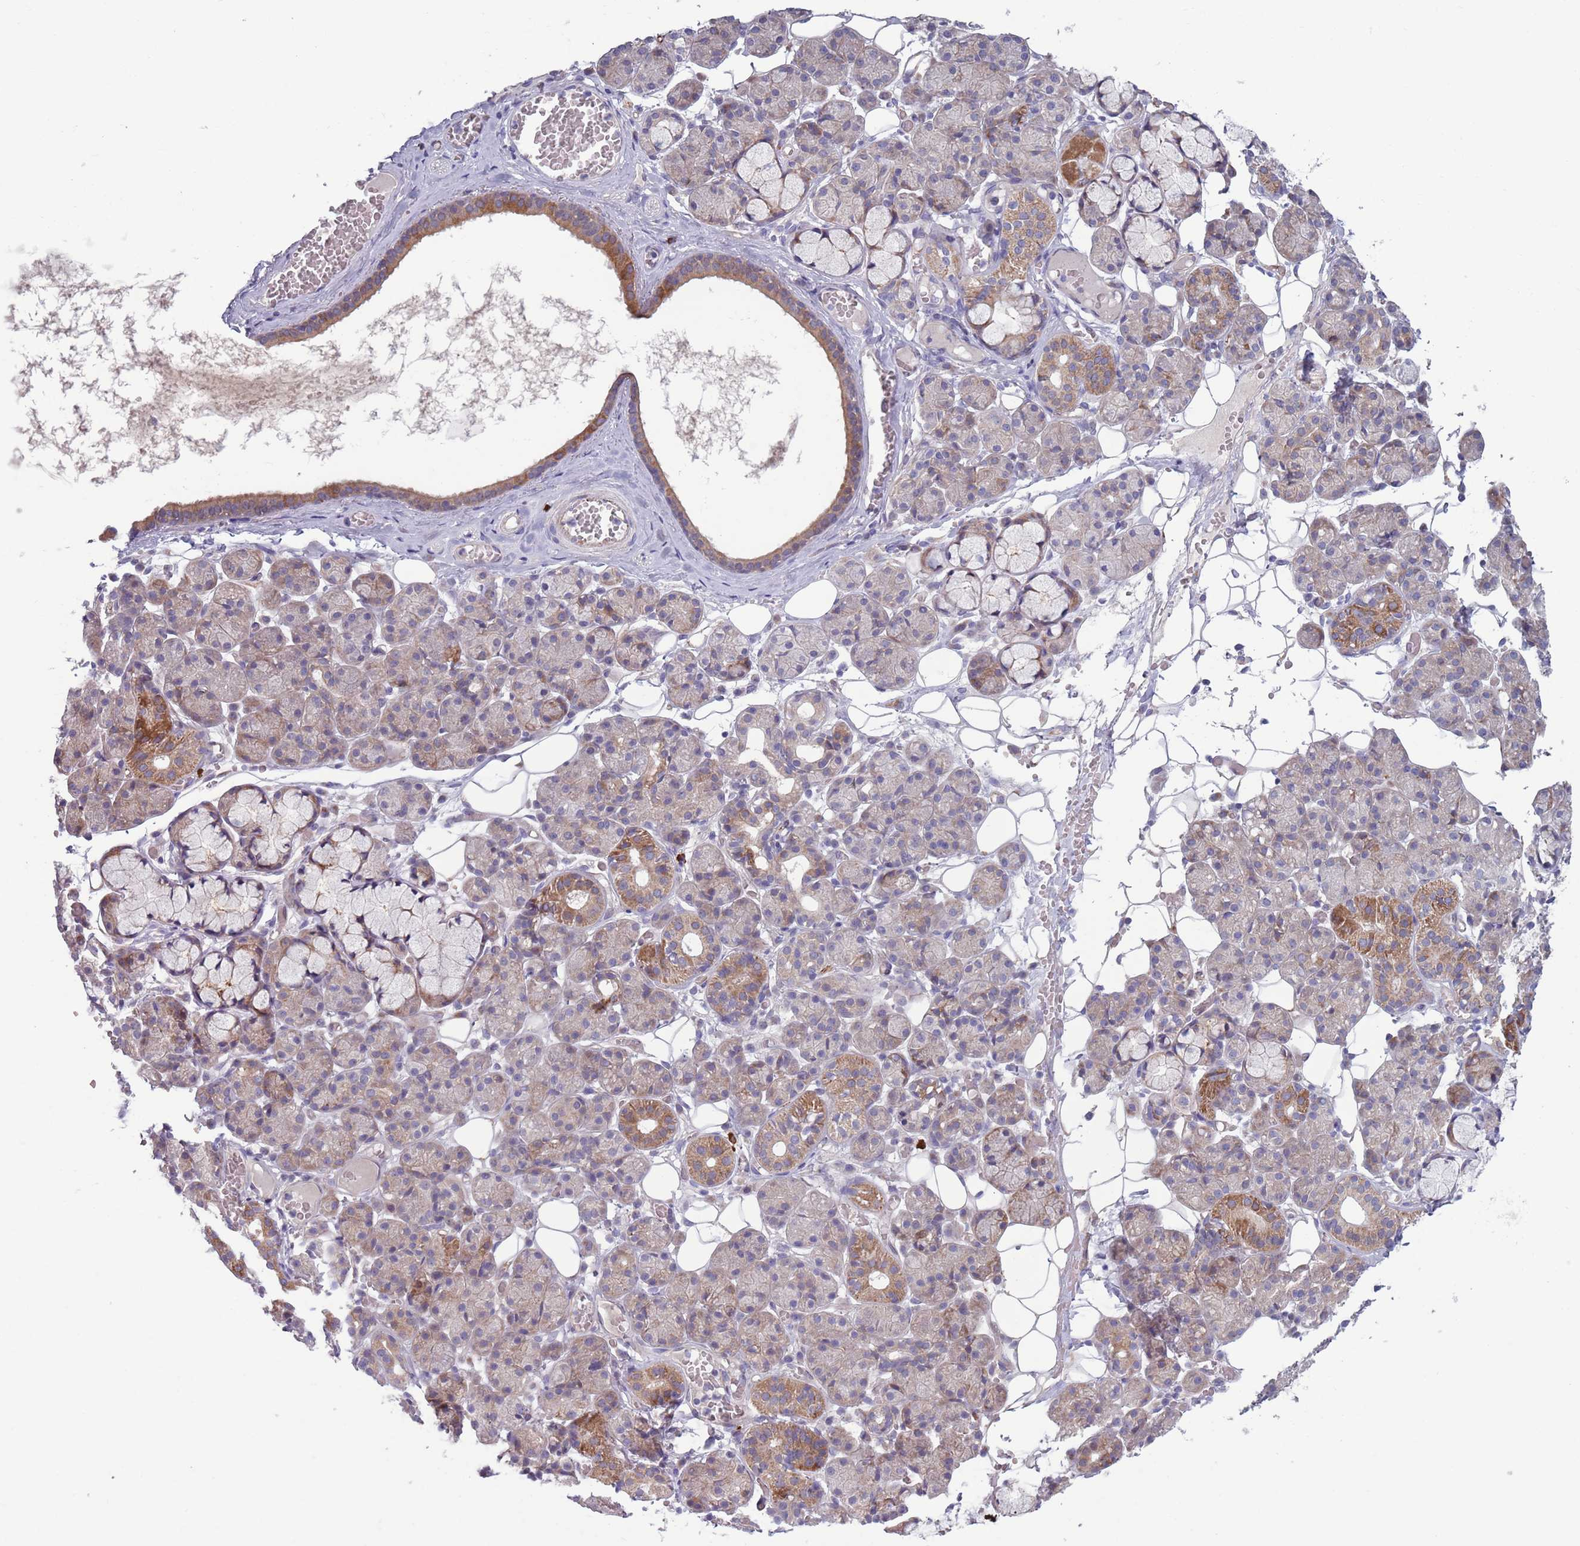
{"staining": {"intensity": "moderate", "quantity": "<25%", "location": "cytoplasmic/membranous"}, "tissue": "salivary gland", "cell_type": "Glandular cells", "image_type": "normal", "snomed": [{"axis": "morphology", "description": "Normal tissue, NOS"}, {"axis": "topography", "description": "Salivary gland"}], "caption": "A brown stain shows moderate cytoplasmic/membranous staining of a protein in glandular cells of unremarkable salivary gland.", "gene": "TYW1B", "patient": {"sex": "male", "age": 63}}